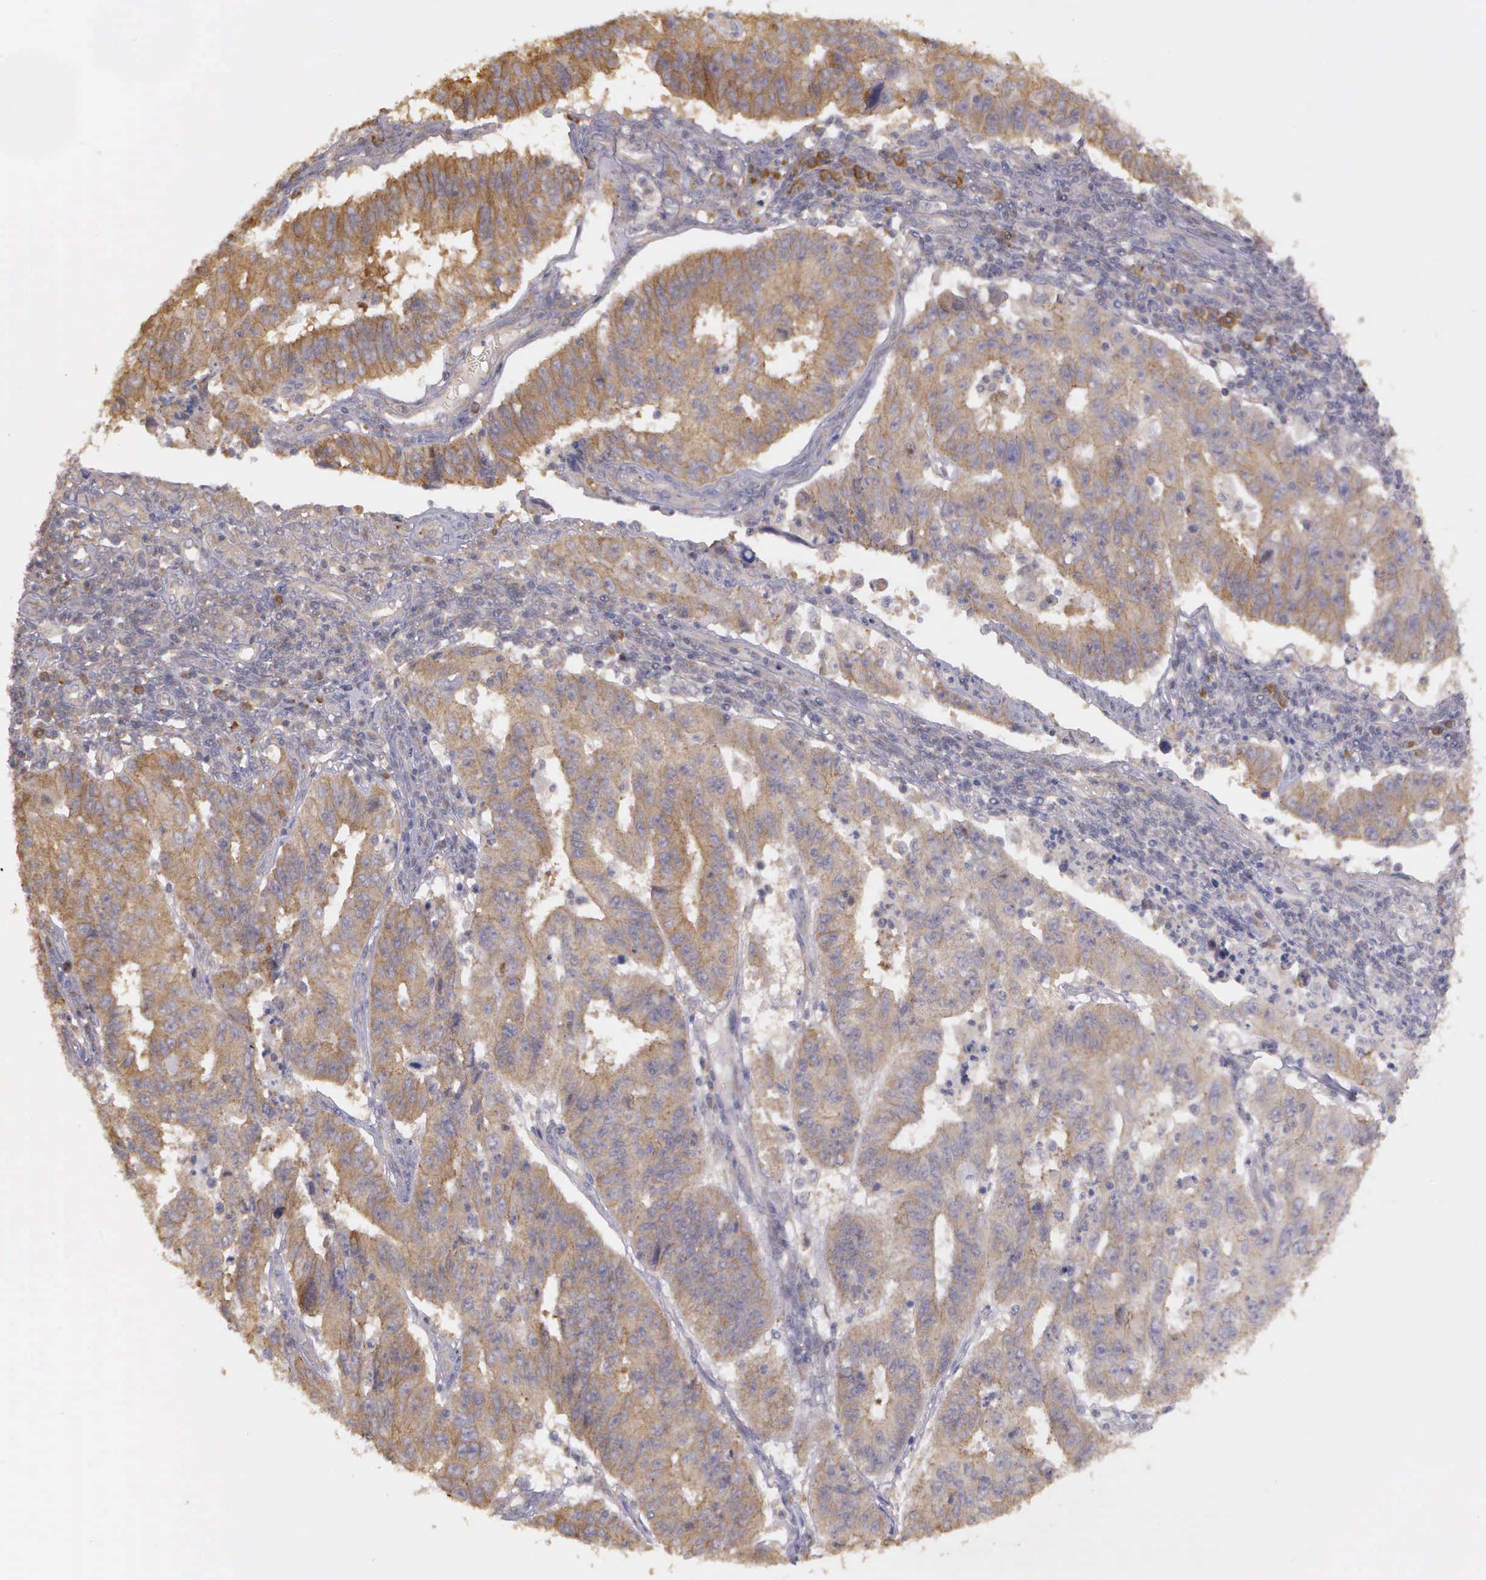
{"staining": {"intensity": "strong", "quantity": ">75%", "location": "cytoplasmic/membranous"}, "tissue": "endometrial cancer", "cell_type": "Tumor cells", "image_type": "cancer", "snomed": [{"axis": "morphology", "description": "Adenocarcinoma, NOS"}, {"axis": "topography", "description": "Endometrium"}], "caption": "The micrograph reveals staining of endometrial adenocarcinoma, revealing strong cytoplasmic/membranous protein expression (brown color) within tumor cells.", "gene": "EIF5", "patient": {"sex": "female", "age": 42}}